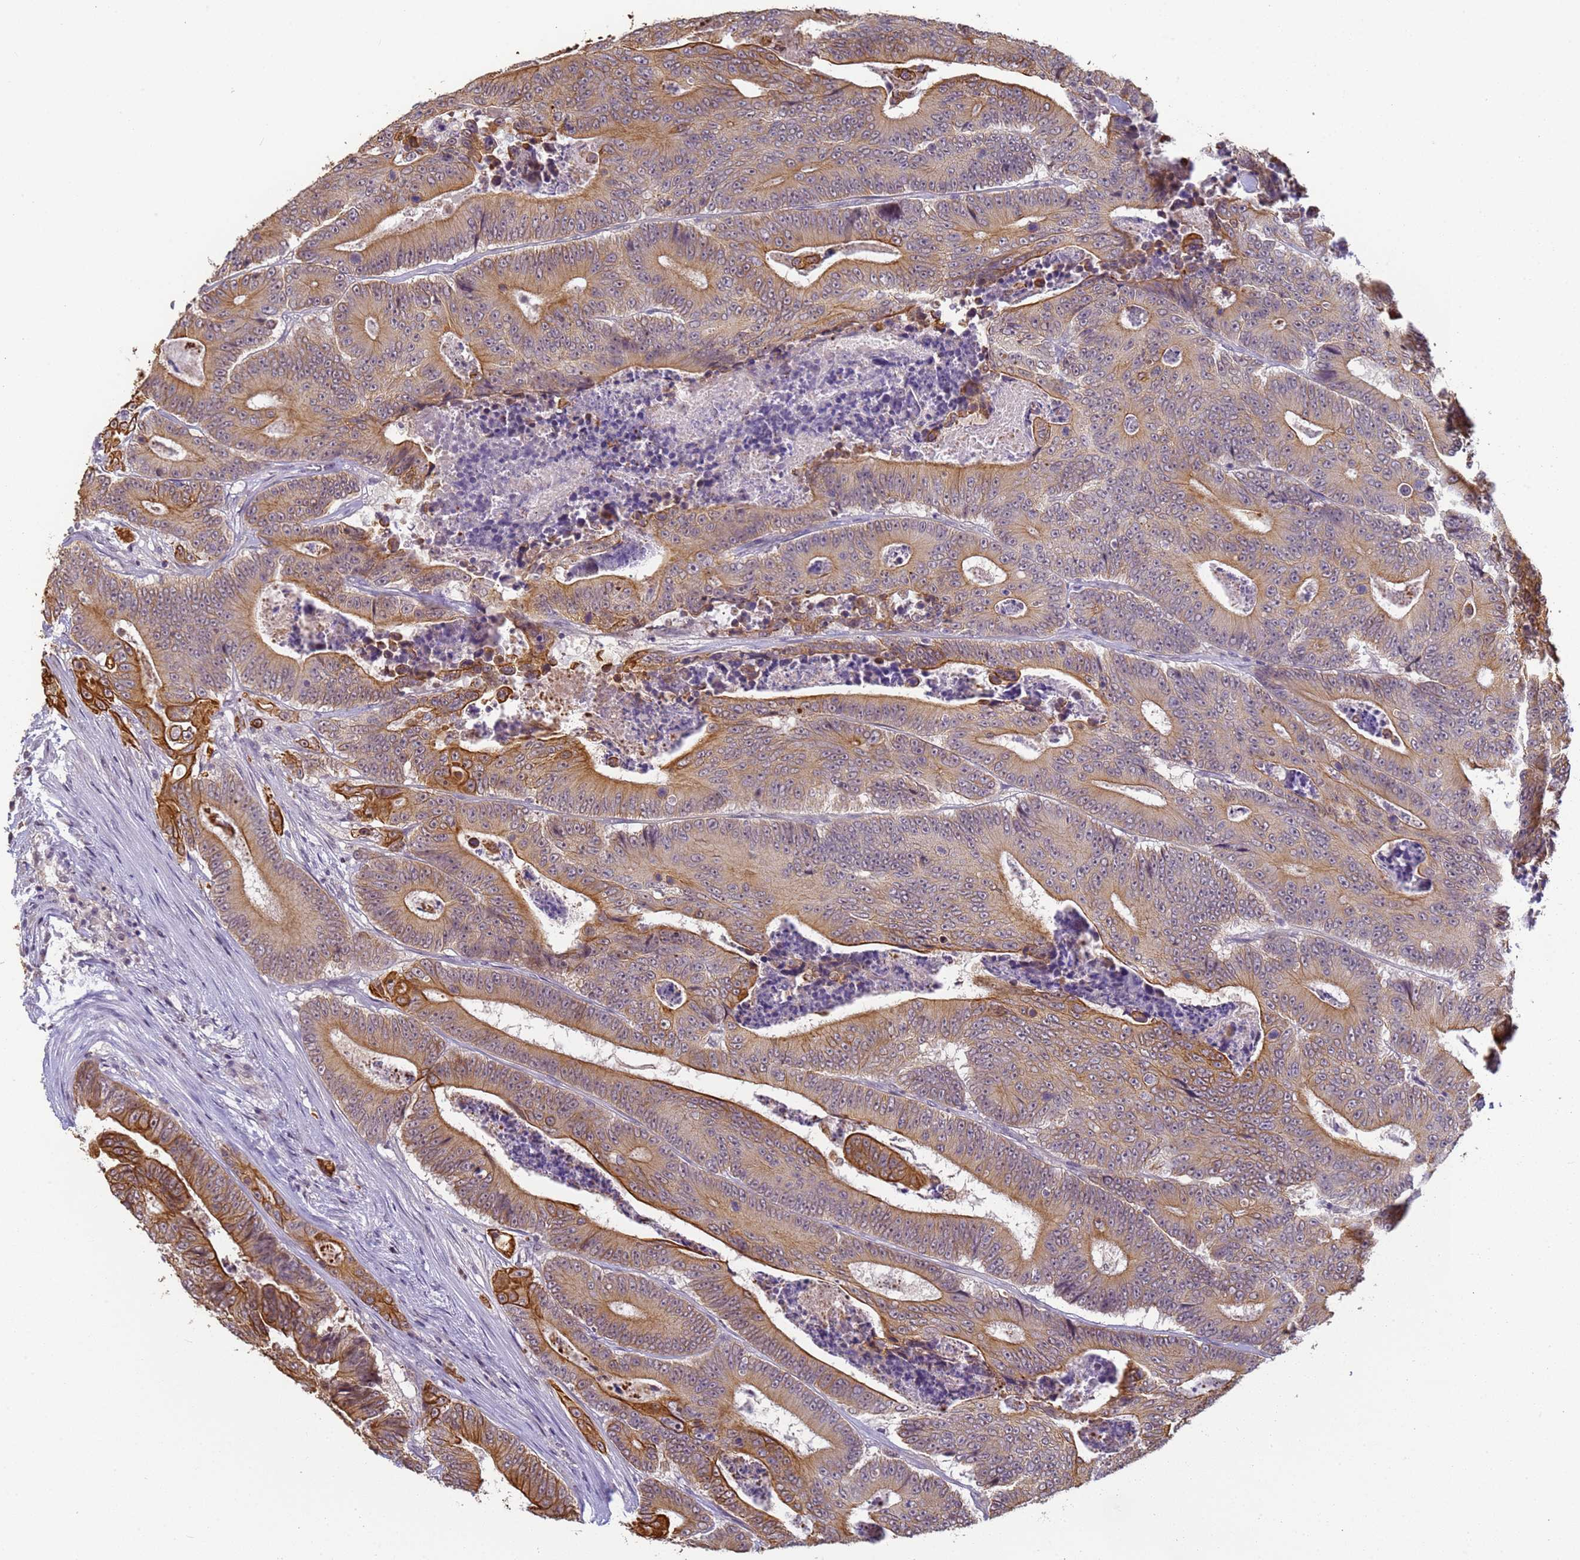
{"staining": {"intensity": "moderate", "quantity": ">75%", "location": "cytoplasmic/membranous"}, "tissue": "colorectal cancer", "cell_type": "Tumor cells", "image_type": "cancer", "snomed": [{"axis": "morphology", "description": "Adenocarcinoma, NOS"}, {"axis": "topography", "description": "Colon"}], "caption": "This is an image of immunohistochemistry staining of adenocarcinoma (colorectal), which shows moderate positivity in the cytoplasmic/membranous of tumor cells.", "gene": "VWA3A", "patient": {"sex": "male", "age": 83}}